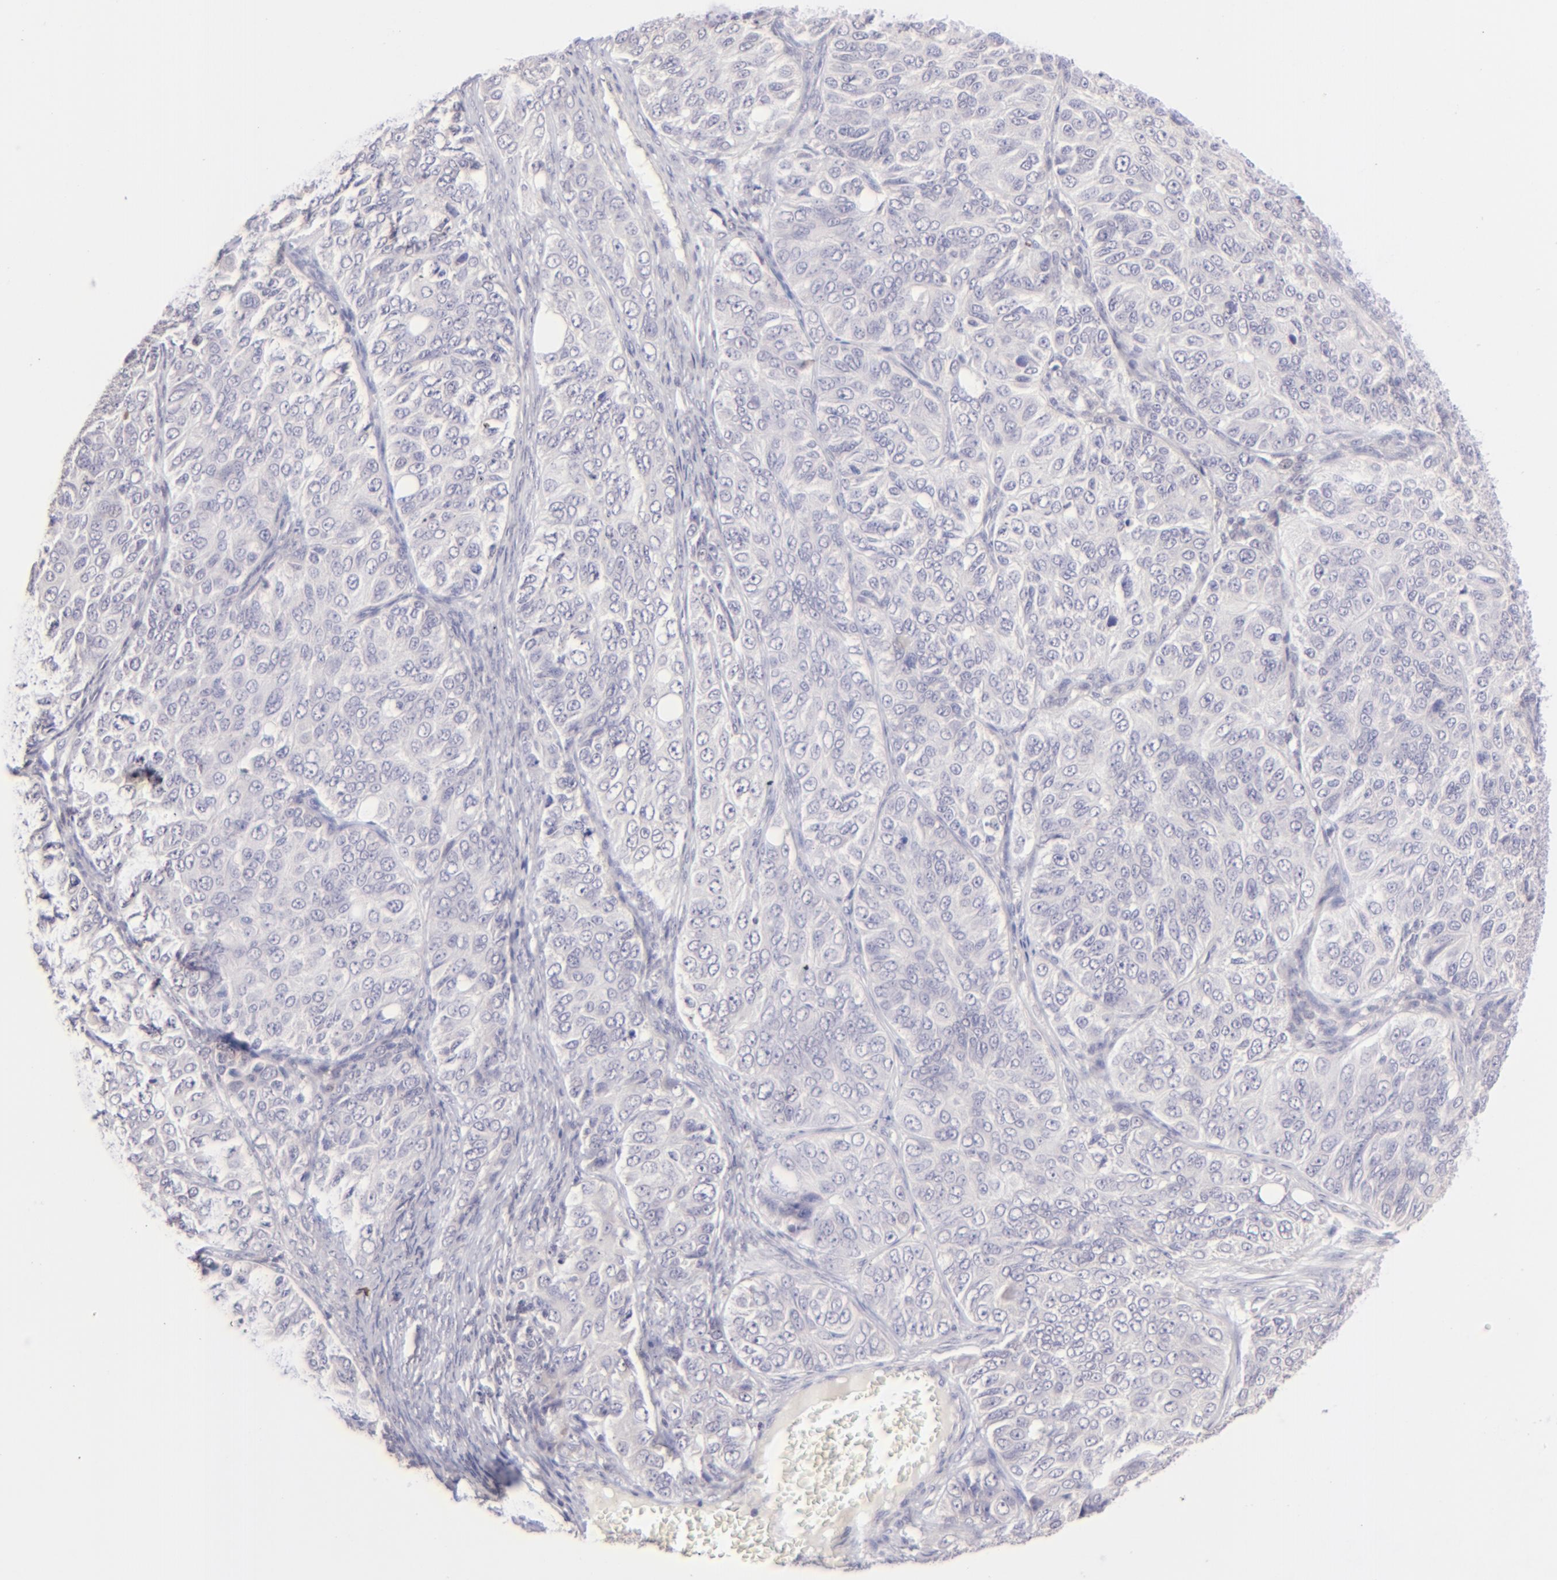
{"staining": {"intensity": "negative", "quantity": "none", "location": "none"}, "tissue": "ovarian cancer", "cell_type": "Tumor cells", "image_type": "cancer", "snomed": [{"axis": "morphology", "description": "Carcinoma, endometroid"}, {"axis": "topography", "description": "Ovary"}], "caption": "DAB immunohistochemical staining of ovarian cancer (endometroid carcinoma) demonstrates no significant expression in tumor cells.", "gene": "MAGEA1", "patient": {"sex": "female", "age": 51}}